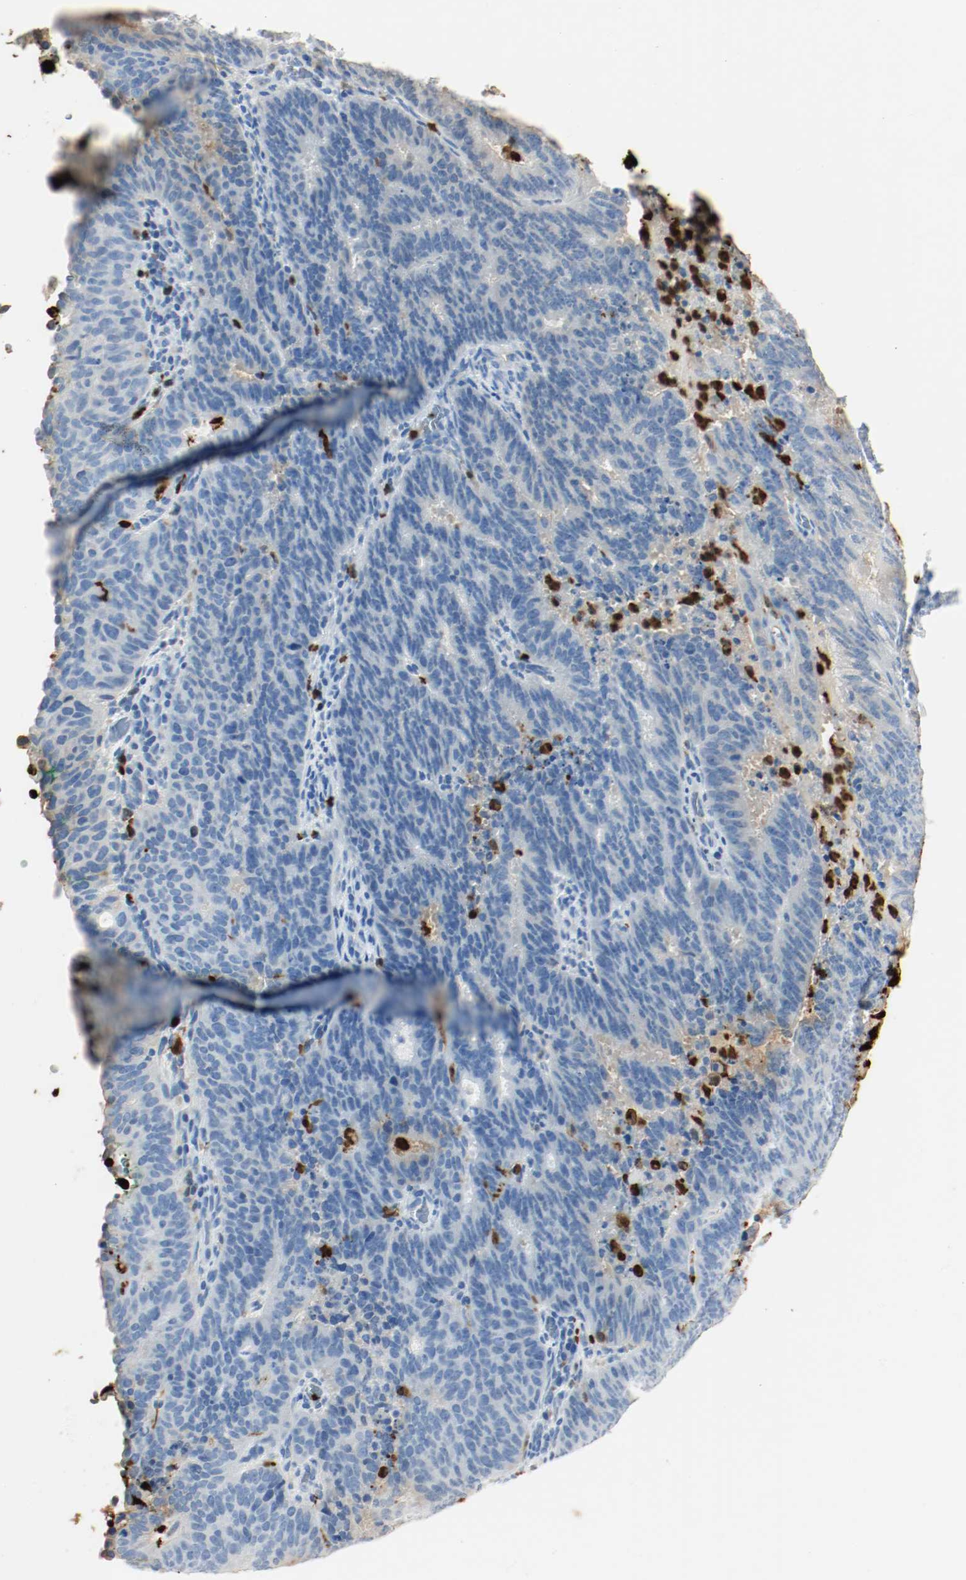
{"staining": {"intensity": "negative", "quantity": "none", "location": "none"}, "tissue": "cervical cancer", "cell_type": "Tumor cells", "image_type": "cancer", "snomed": [{"axis": "morphology", "description": "Adenocarcinoma, NOS"}, {"axis": "topography", "description": "Cervix"}], "caption": "Immunohistochemistry (IHC) histopathology image of cervical cancer stained for a protein (brown), which demonstrates no positivity in tumor cells.", "gene": "S100A9", "patient": {"sex": "female", "age": 44}}